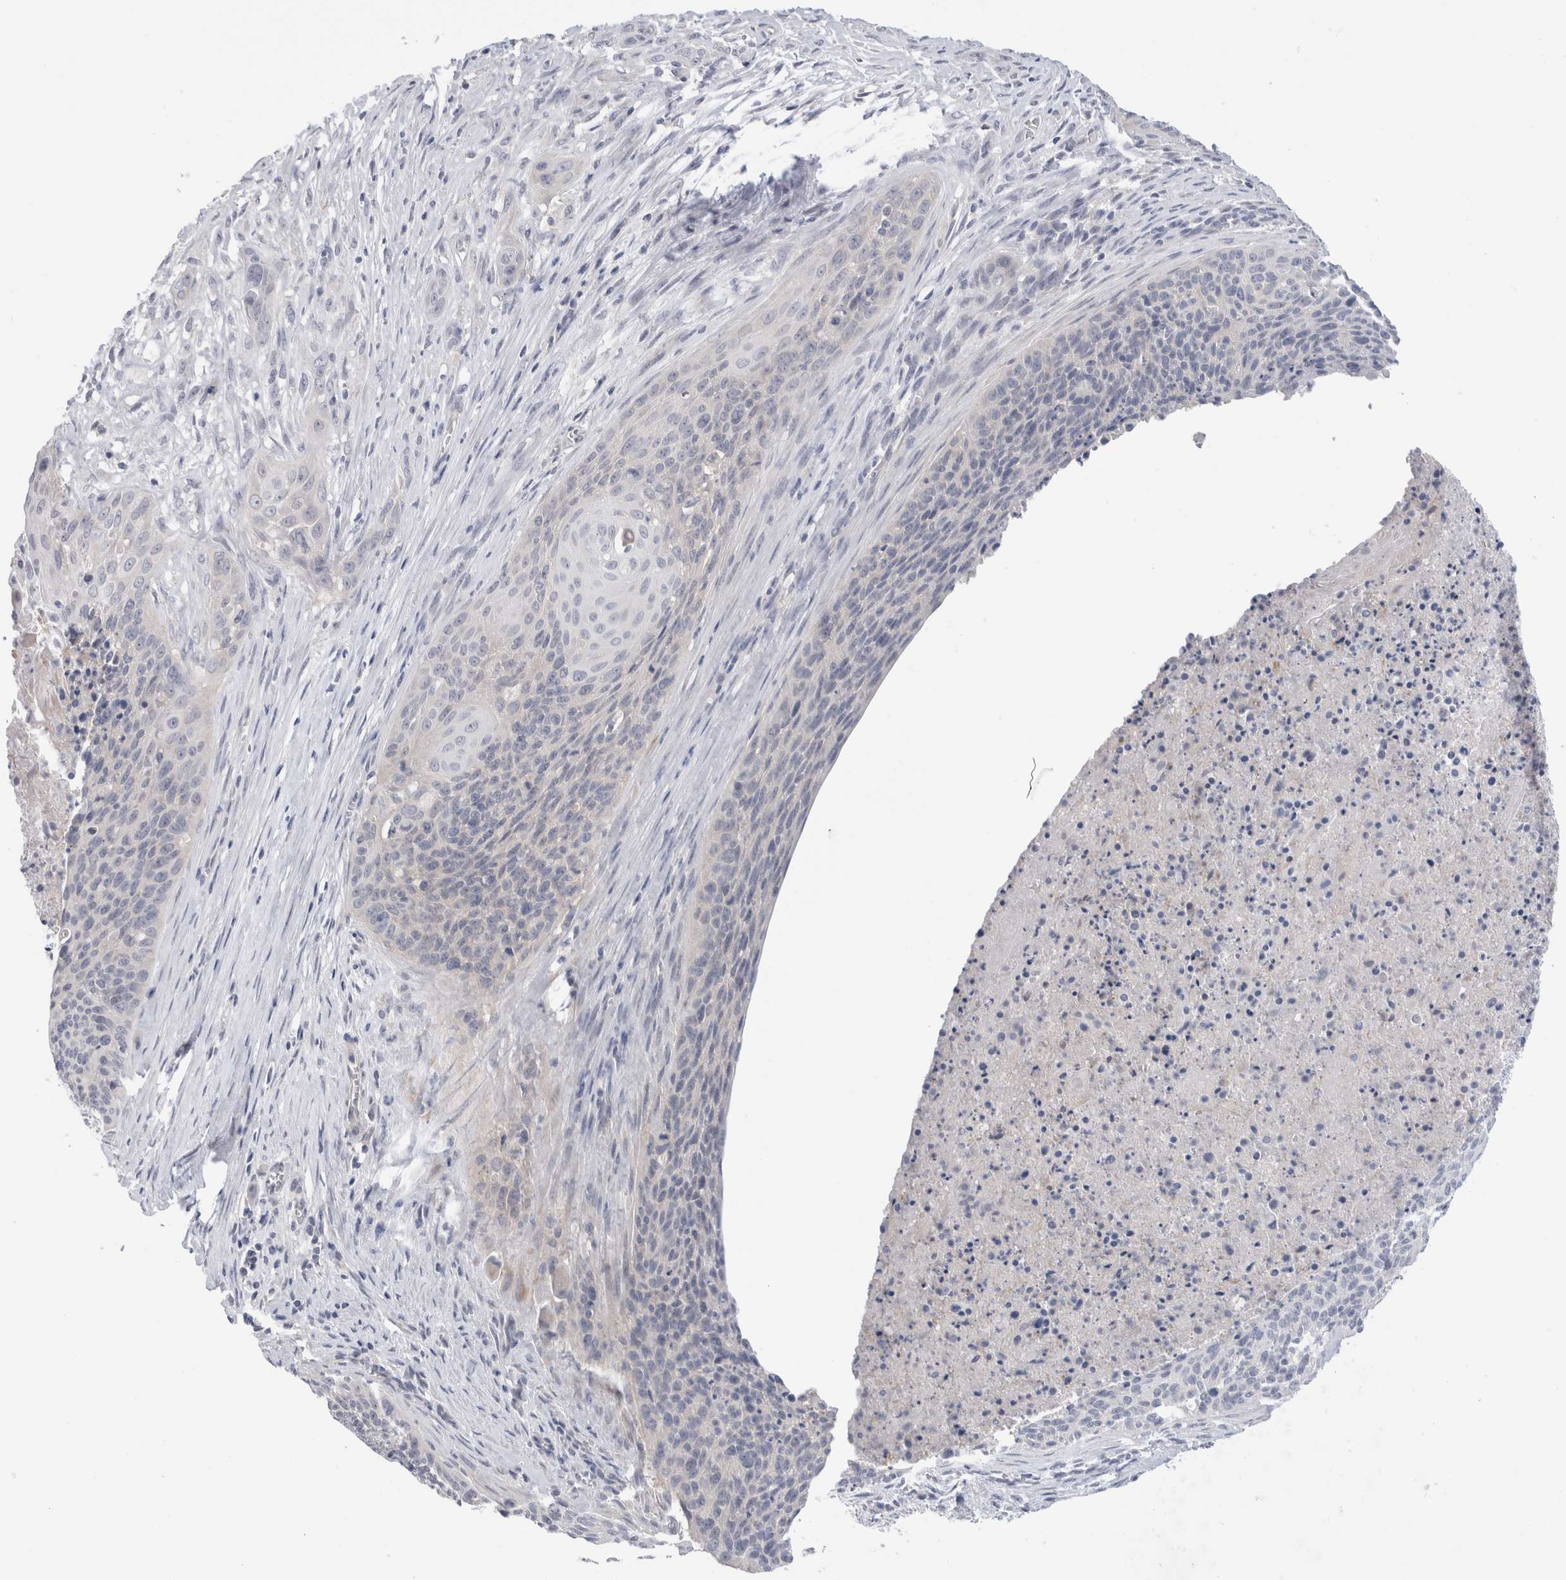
{"staining": {"intensity": "negative", "quantity": "none", "location": "none"}, "tissue": "cervical cancer", "cell_type": "Tumor cells", "image_type": "cancer", "snomed": [{"axis": "morphology", "description": "Squamous cell carcinoma, NOS"}, {"axis": "topography", "description": "Cervix"}], "caption": "High magnification brightfield microscopy of cervical squamous cell carcinoma stained with DAB (brown) and counterstained with hematoxylin (blue): tumor cells show no significant staining. (DAB (3,3'-diaminobenzidine) IHC visualized using brightfield microscopy, high magnification).", "gene": "NDOR1", "patient": {"sex": "female", "age": 55}}